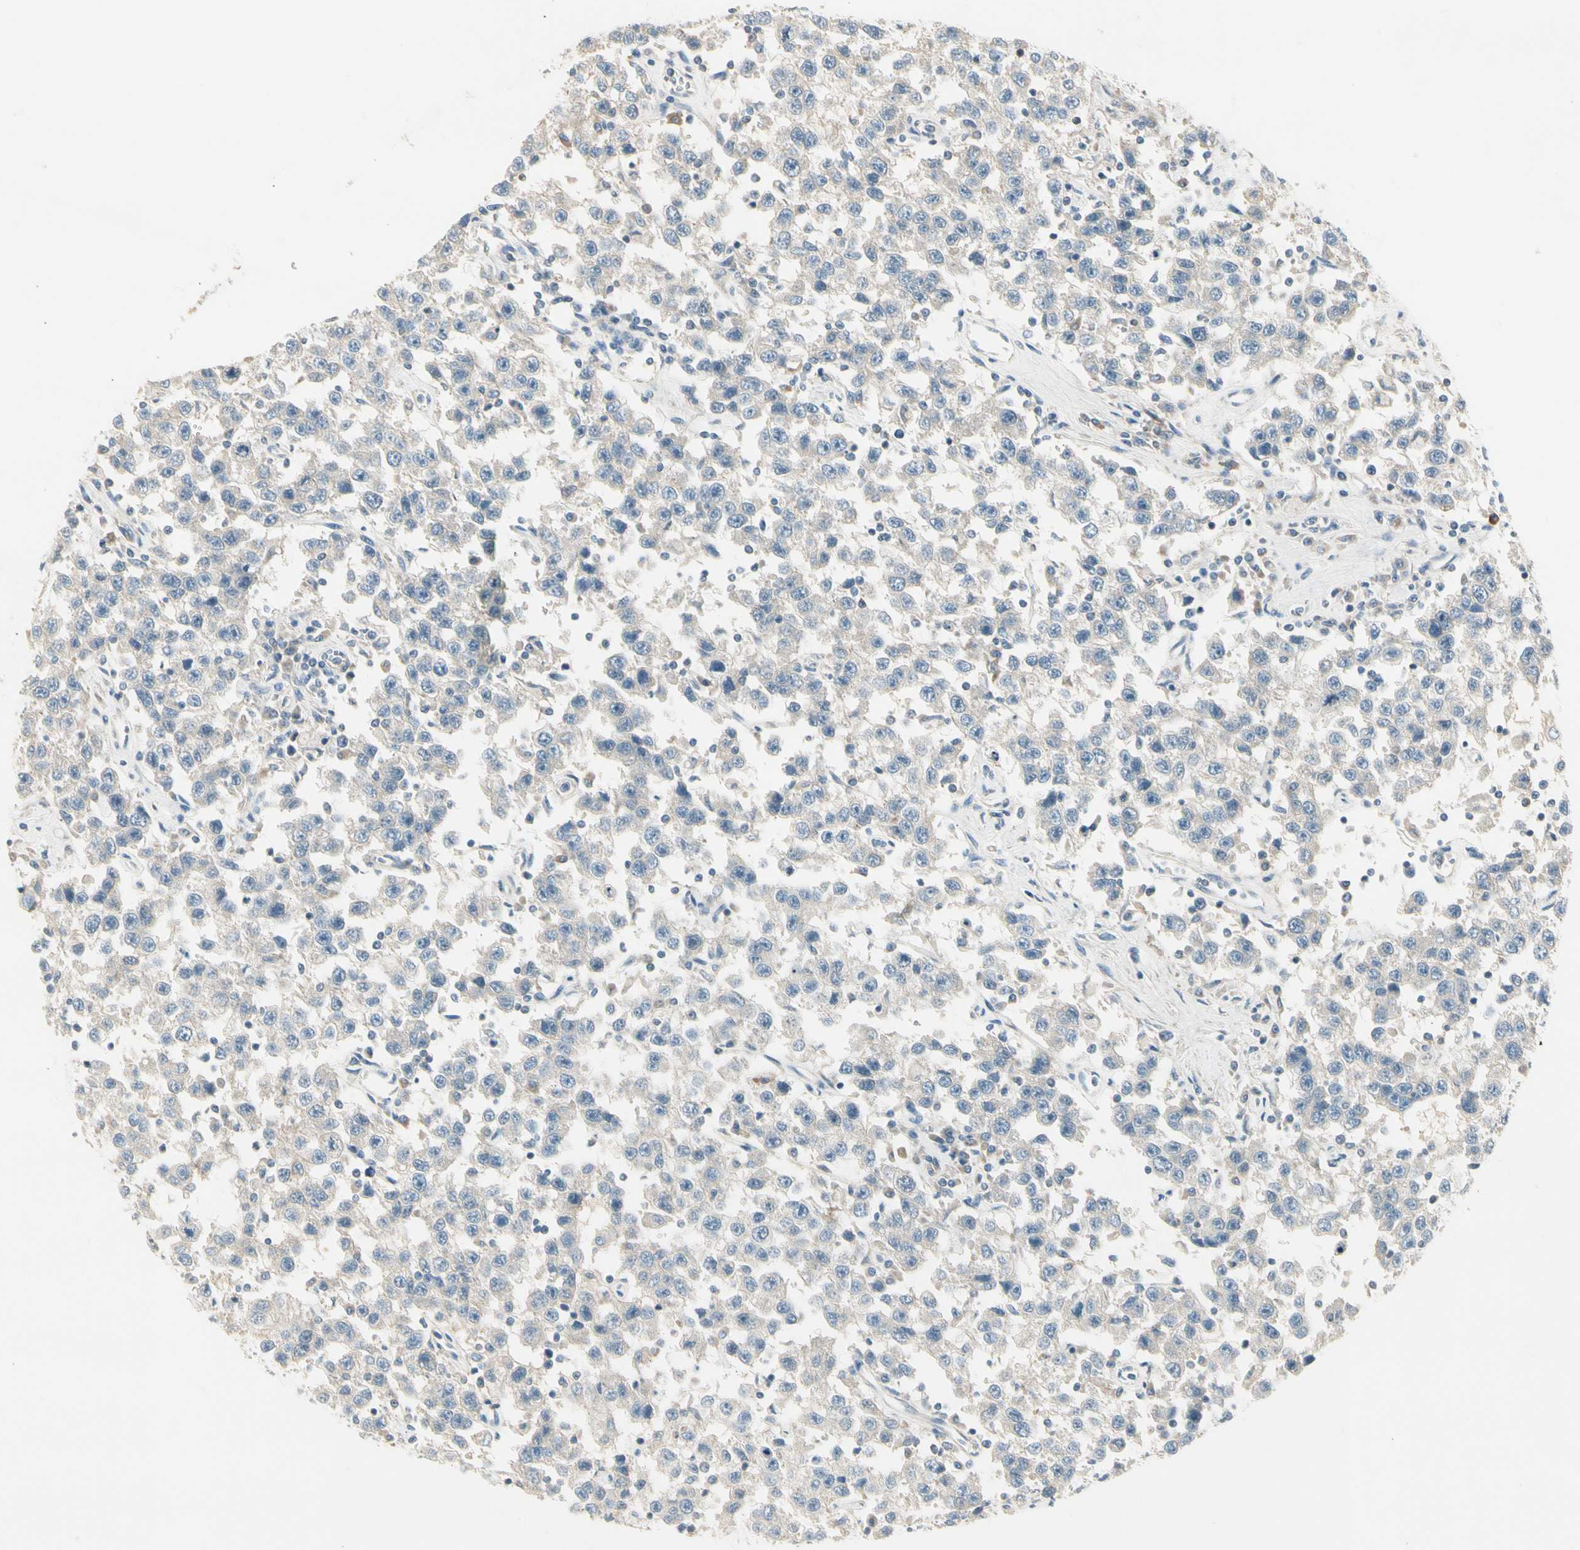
{"staining": {"intensity": "negative", "quantity": "none", "location": "none"}, "tissue": "testis cancer", "cell_type": "Tumor cells", "image_type": "cancer", "snomed": [{"axis": "morphology", "description": "Seminoma, NOS"}, {"axis": "topography", "description": "Testis"}], "caption": "This is an IHC histopathology image of testis seminoma. There is no expression in tumor cells.", "gene": "ADGRA3", "patient": {"sex": "male", "age": 41}}